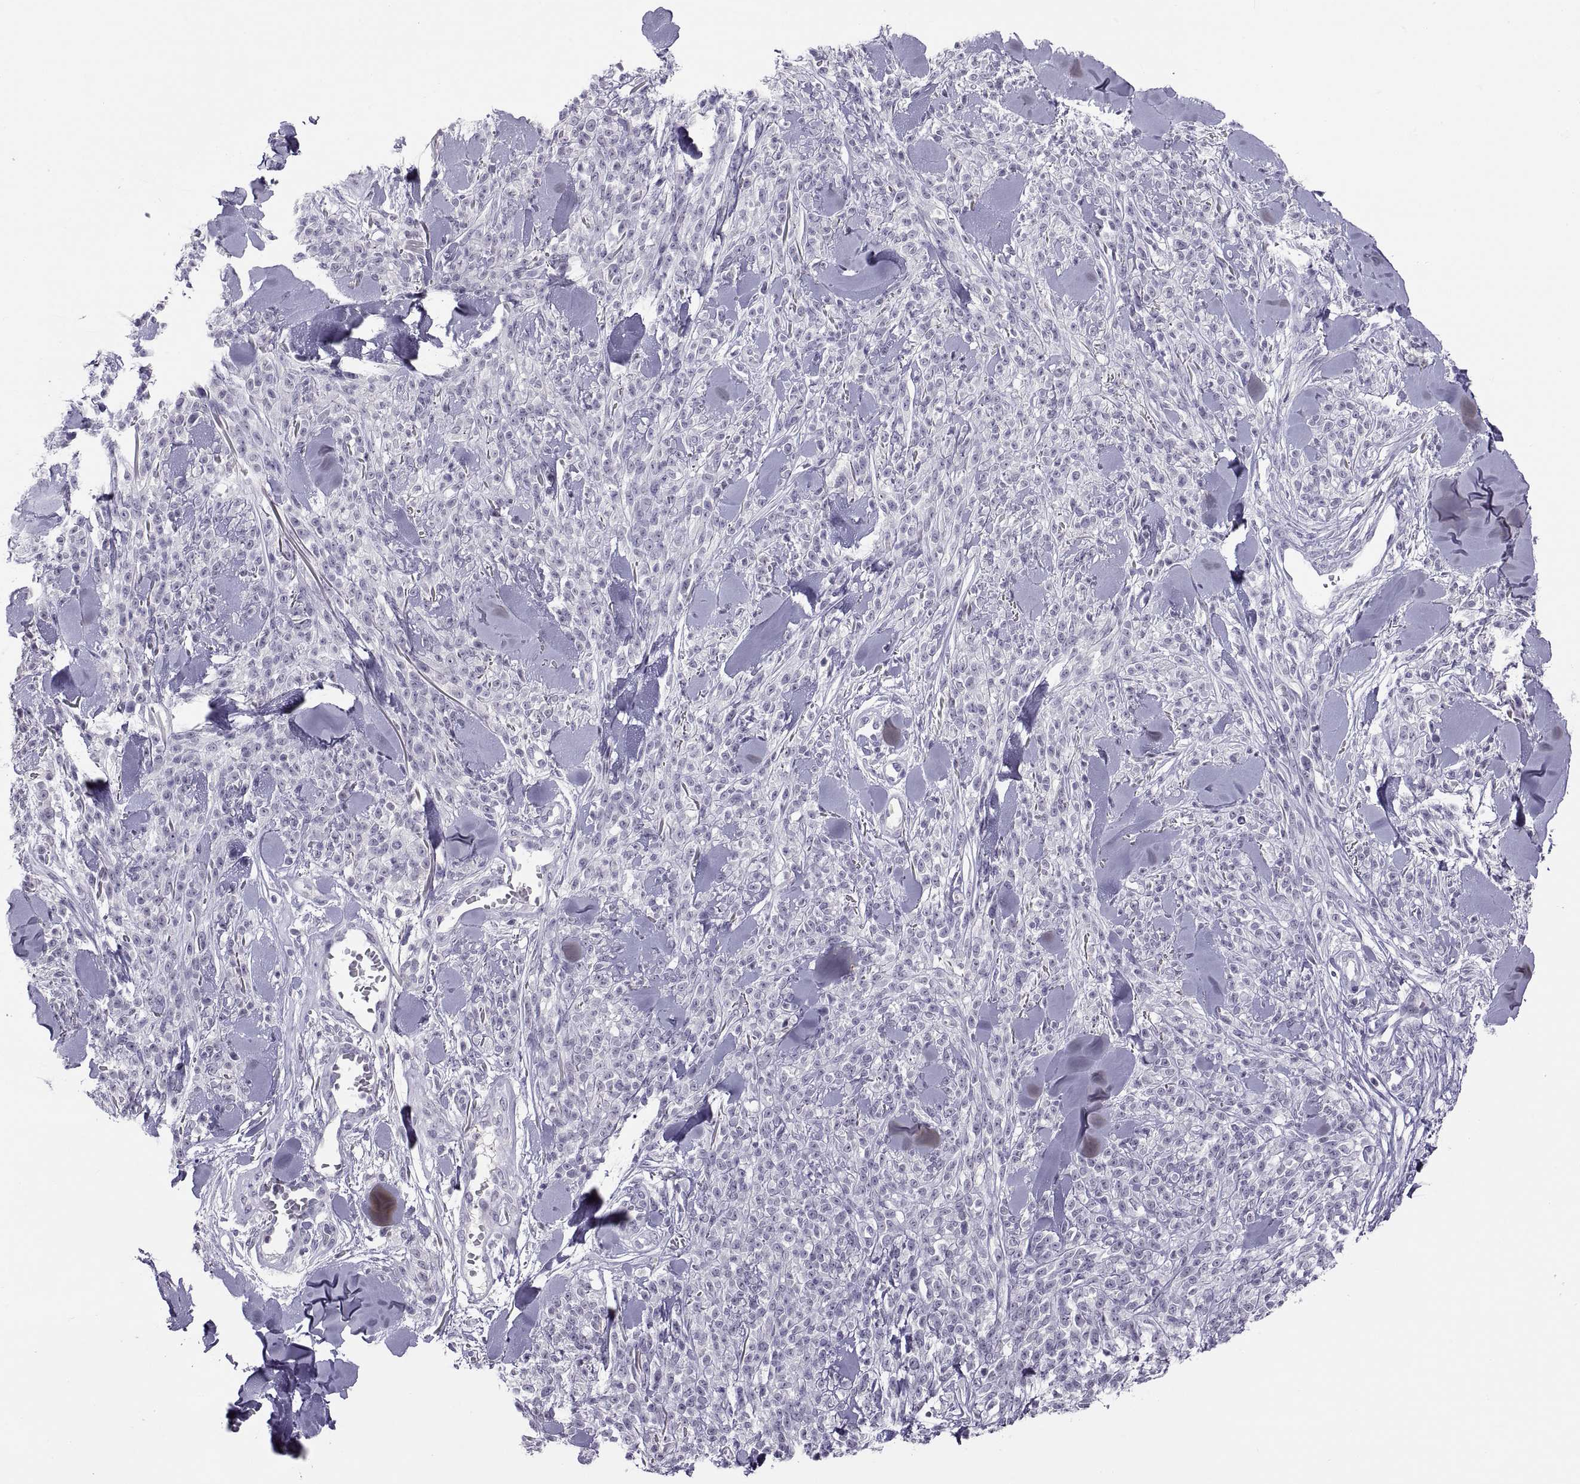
{"staining": {"intensity": "negative", "quantity": "none", "location": "none"}, "tissue": "melanoma", "cell_type": "Tumor cells", "image_type": "cancer", "snomed": [{"axis": "morphology", "description": "Malignant melanoma, NOS"}, {"axis": "topography", "description": "Skin"}, {"axis": "topography", "description": "Skin of trunk"}], "caption": "IHC photomicrograph of neoplastic tissue: human malignant melanoma stained with DAB (3,3'-diaminobenzidine) shows no significant protein staining in tumor cells.", "gene": "TTC21A", "patient": {"sex": "male", "age": 74}}